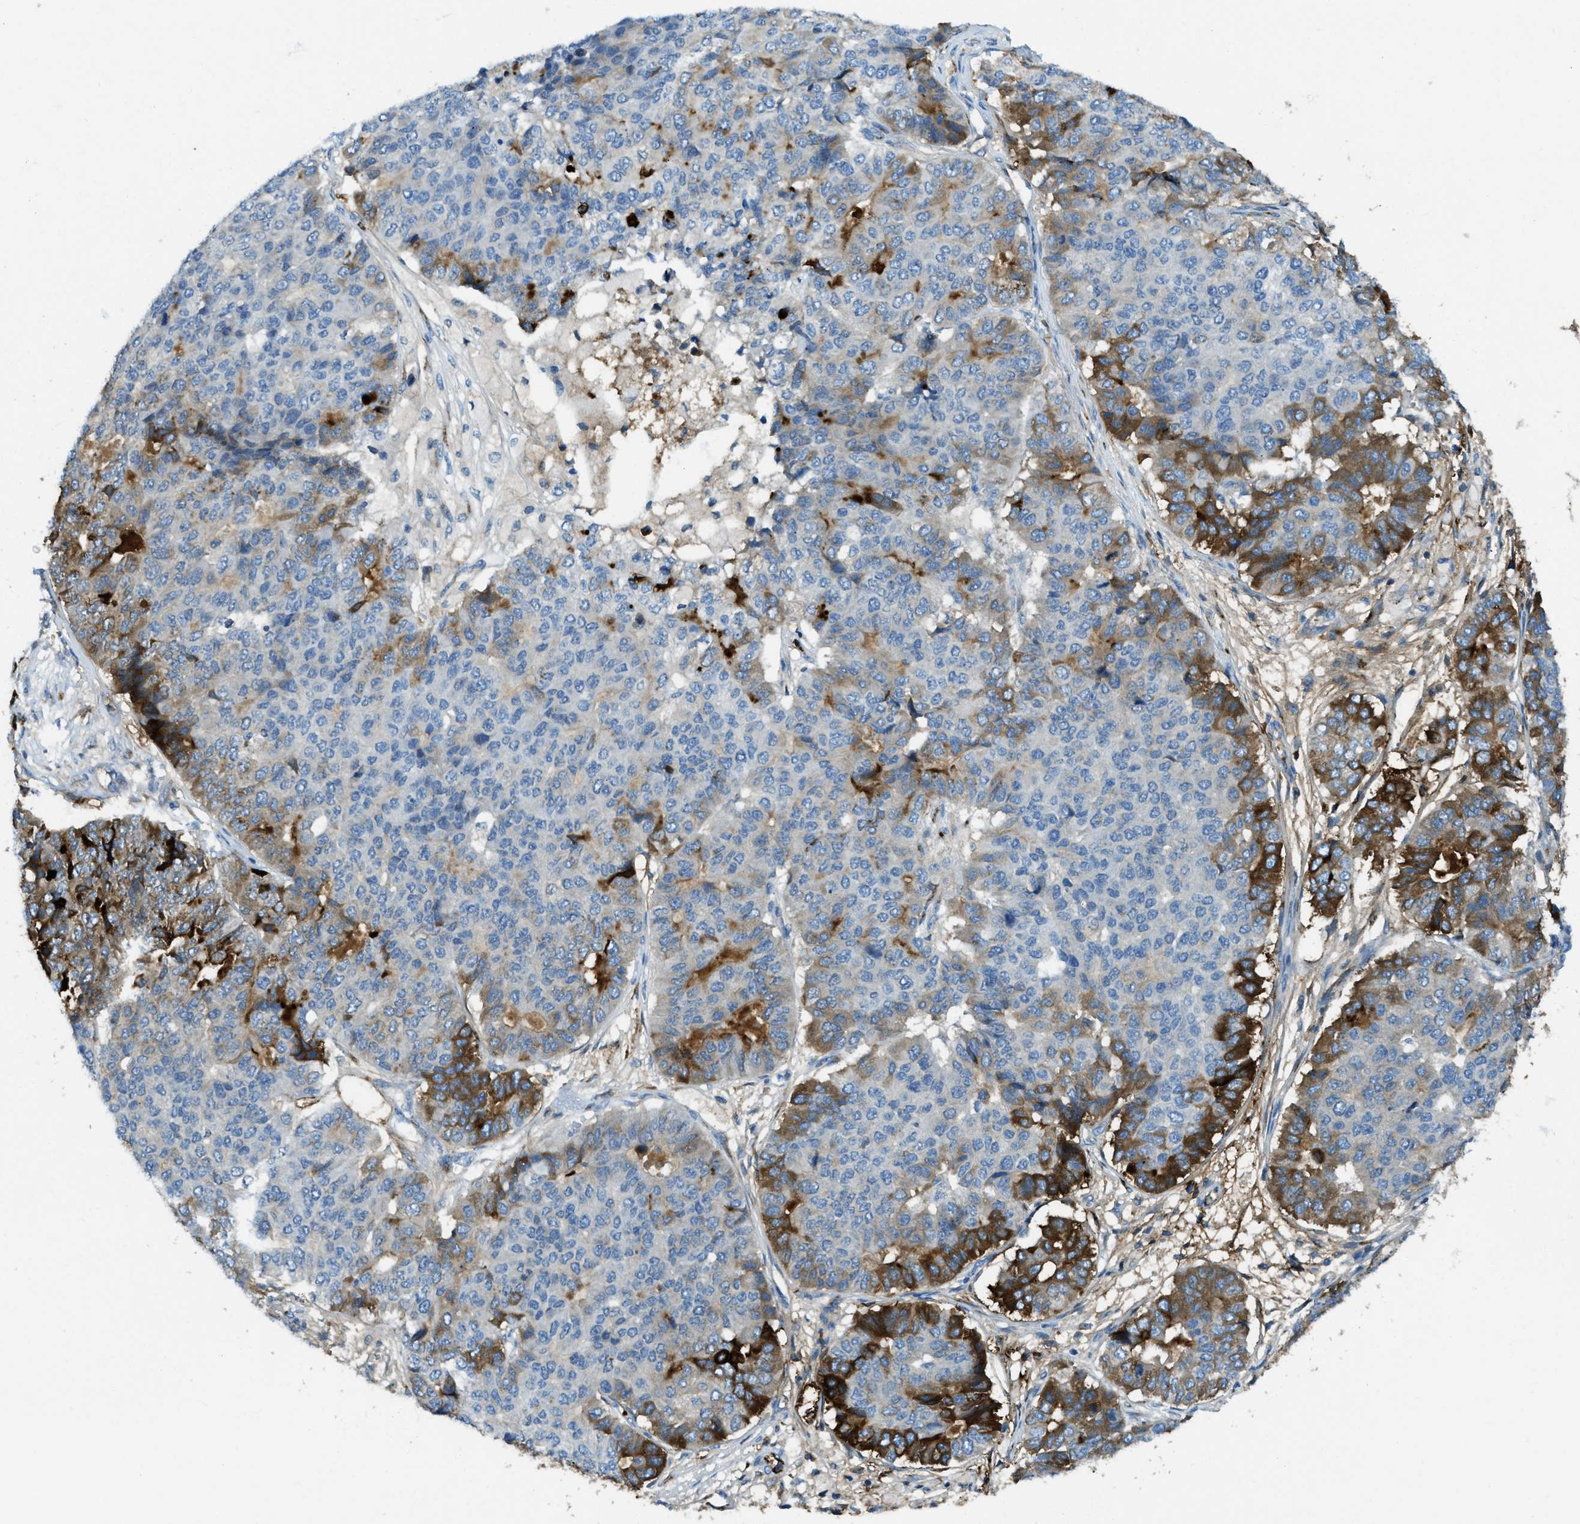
{"staining": {"intensity": "strong", "quantity": "25%-75%", "location": "cytoplasmic/membranous"}, "tissue": "pancreatic cancer", "cell_type": "Tumor cells", "image_type": "cancer", "snomed": [{"axis": "morphology", "description": "Adenocarcinoma, NOS"}, {"axis": "topography", "description": "Pancreas"}], "caption": "Strong cytoplasmic/membranous expression for a protein is identified in about 25%-75% of tumor cells of adenocarcinoma (pancreatic) using immunohistochemistry (IHC).", "gene": "TRIM59", "patient": {"sex": "male", "age": 50}}